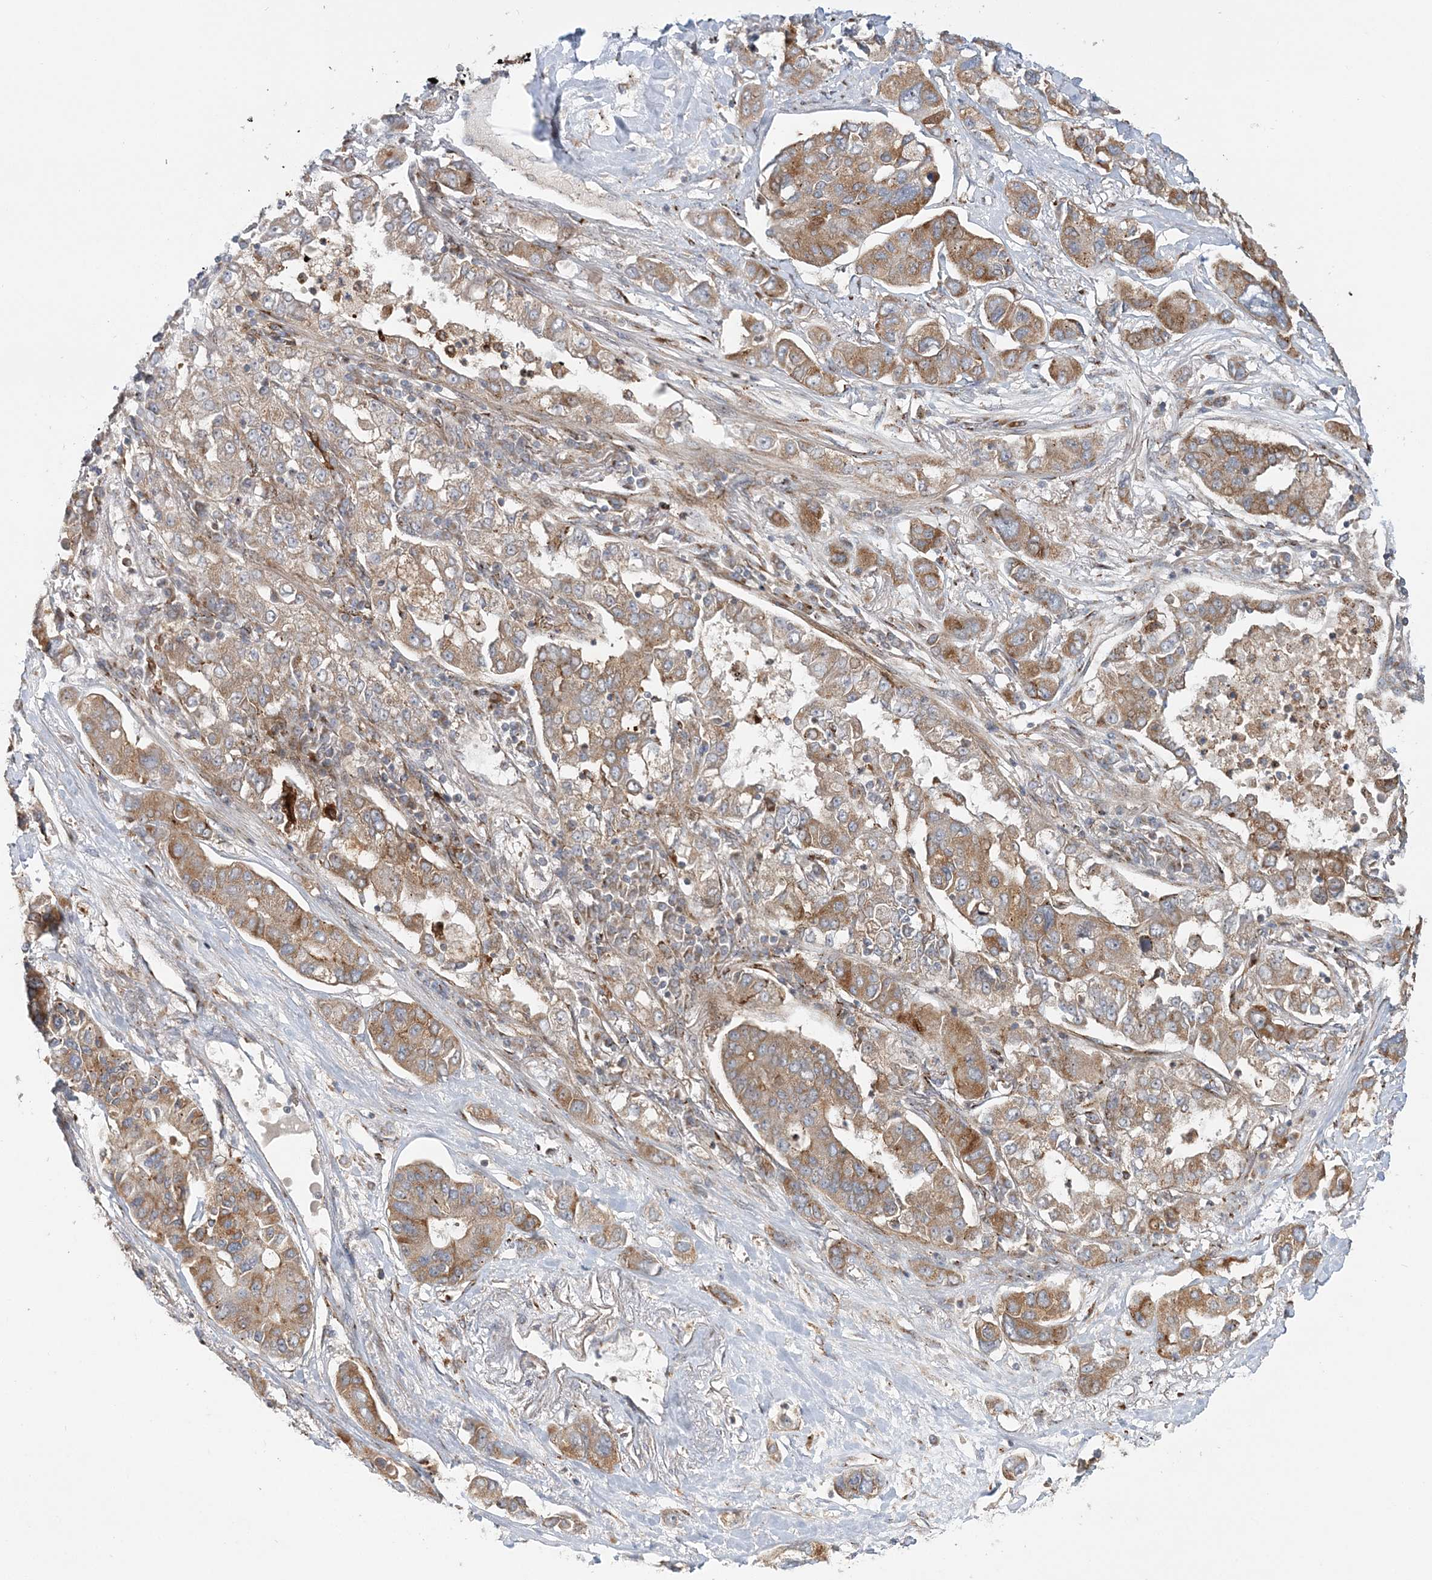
{"staining": {"intensity": "moderate", "quantity": ">75%", "location": "cytoplasmic/membranous"}, "tissue": "lung cancer", "cell_type": "Tumor cells", "image_type": "cancer", "snomed": [{"axis": "morphology", "description": "Adenocarcinoma, NOS"}, {"axis": "topography", "description": "Lung"}], "caption": "Immunohistochemical staining of human lung cancer shows medium levels of moderate cytoplasmic/membranous expression in approximately >75% of tumor cells.", "gene": "ABCC3", "patient": {"sex": "male", "age": 49}}